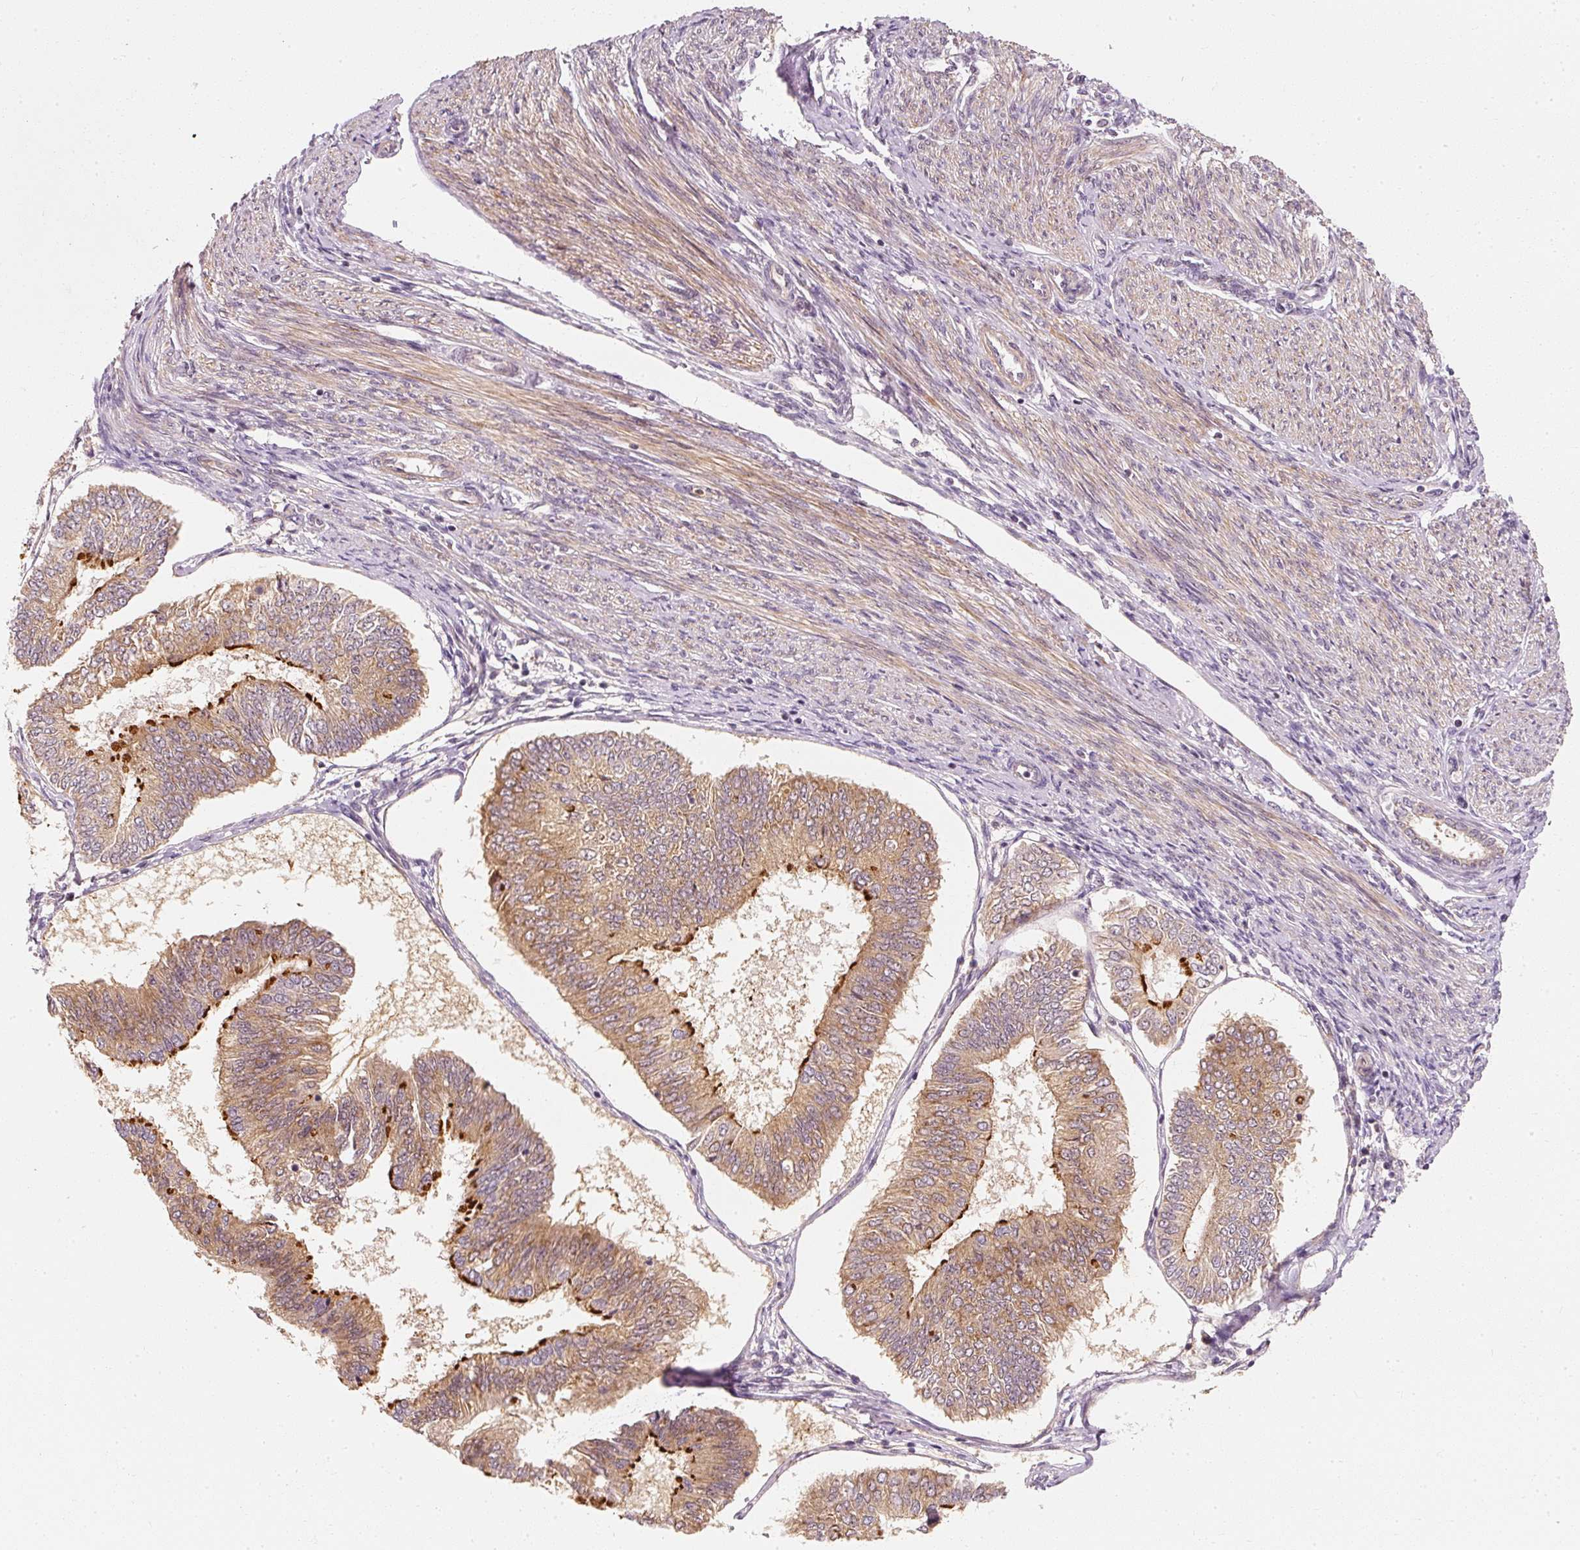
{"staining": {"intensity": "strong", "quantity": "<25%", "location": "cytoplasmic/membranous"}, "tissue": "endometrial cancer", "cell_type": "Tumor cells", "image_type": "cancer", "snomed": [{"axis": "morphology", "description": "Adenocarcinoma, NOS"}, {"axis": "topography", "description": "Endometrium"}], "caption": "Strong cytoplasmic/membranous staining is seen in approximately <25% of tumor cells in adenocarcinoma (endometrial). (DAB (3,3'-diaminobenzidine) = brown stain, brightfield microscopy at high magnification).", "gene": "EEF1A2", "patient": {"sex": "female", "age": 58}}